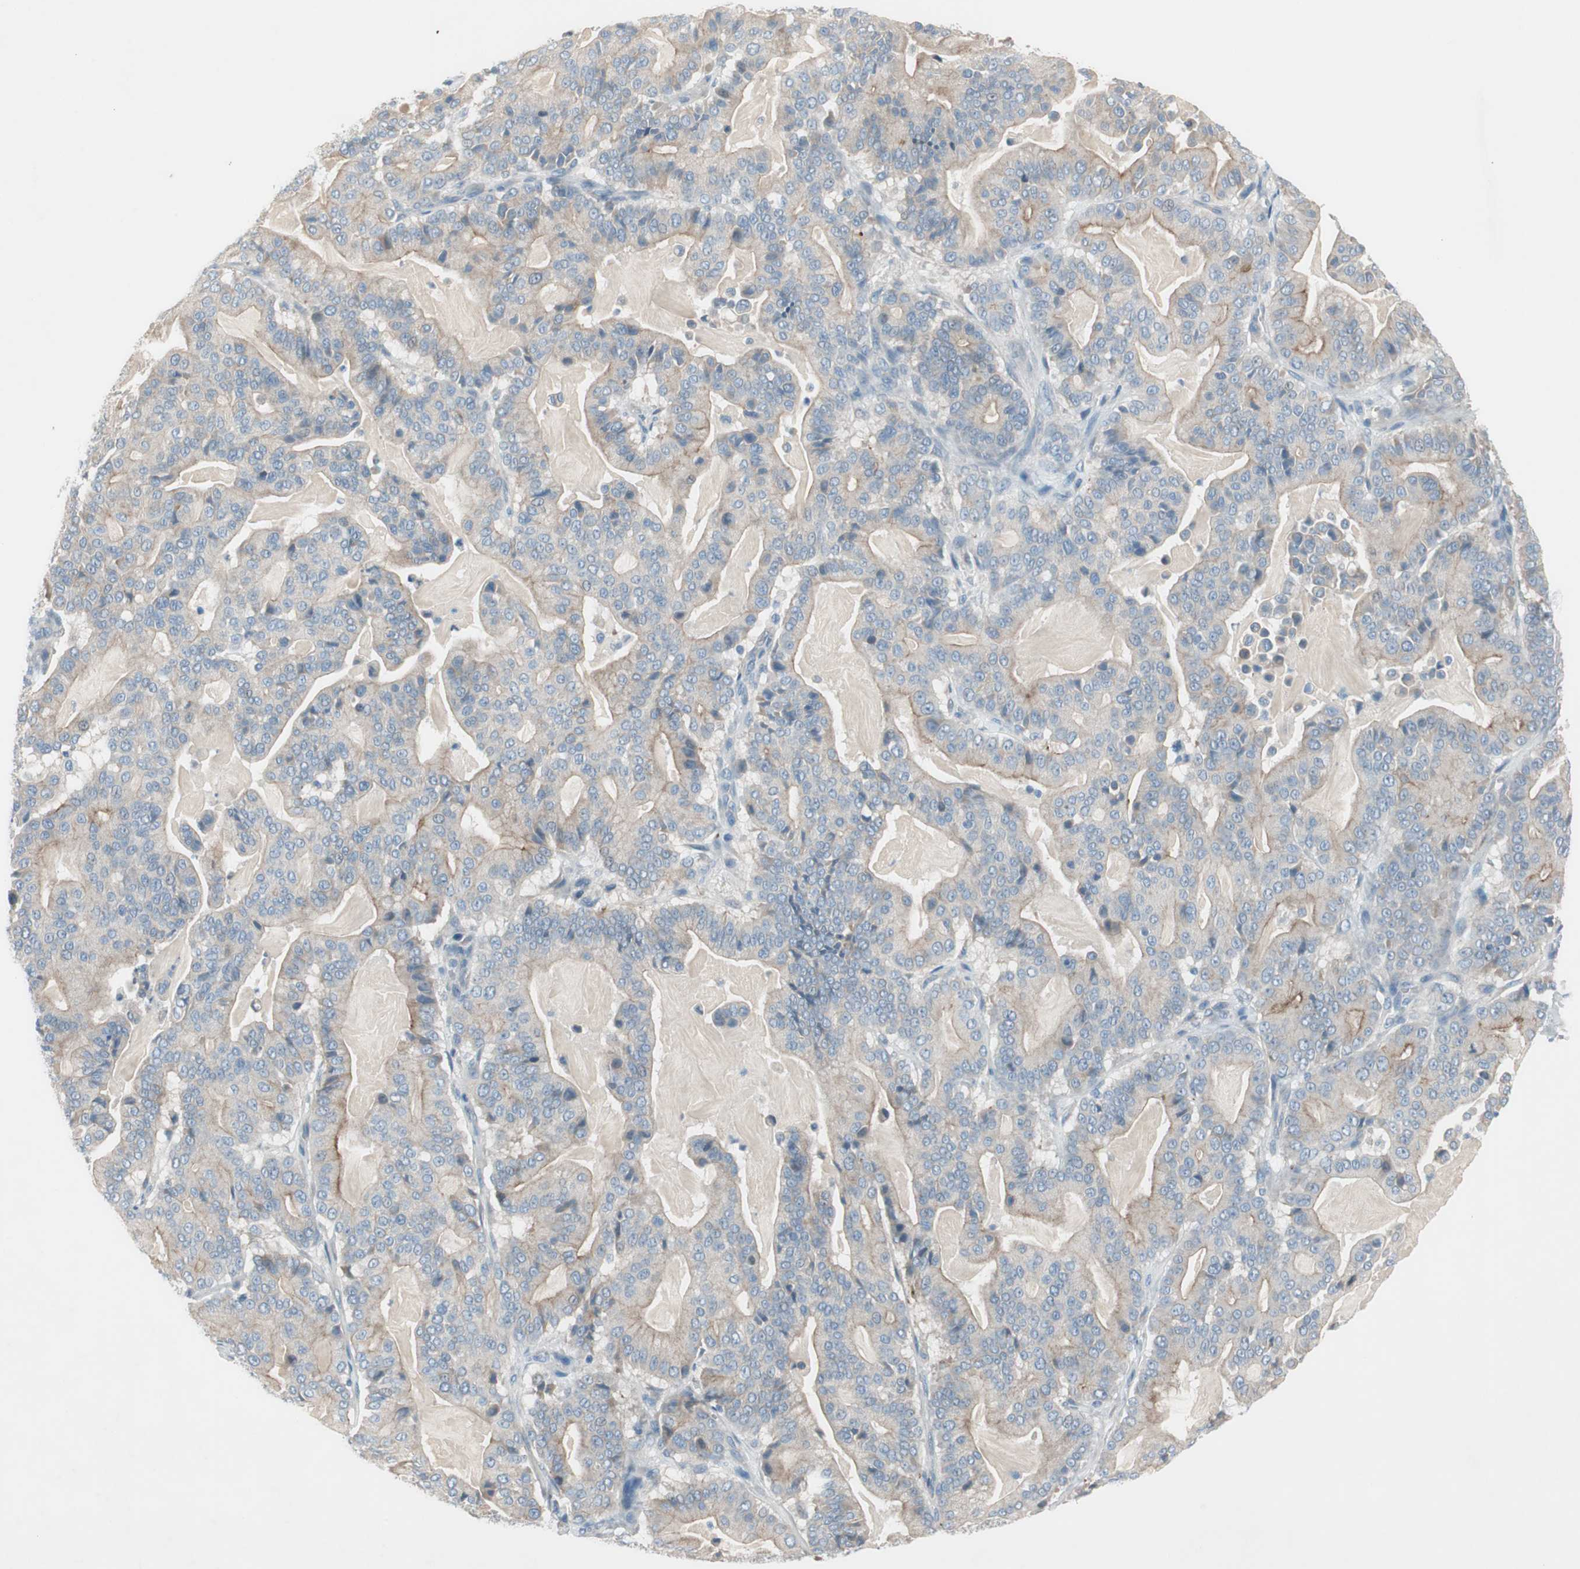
{"staining": {"intensity": "weak", "quantity": "25%-75%", "location": "cytoplasmic/membranous"}, "tissue": "pancreatic cancer", "cell_type": "Tumor cells", "image_type": "cancer", "snomed": [{"axis": "morphology", "description": "Adenocarcinoma, NOS"}, {"axis": "topography", "description": "Pancreas"}], "caption": "Brown immunohistochemical staining in pancreatic cancer demonstrates weak cytoplasmic/membranous staining in approximately 25%-75% of tumor cells.", "gene": "PRRG4", "patient": {"sex": "male", "age": 63}}